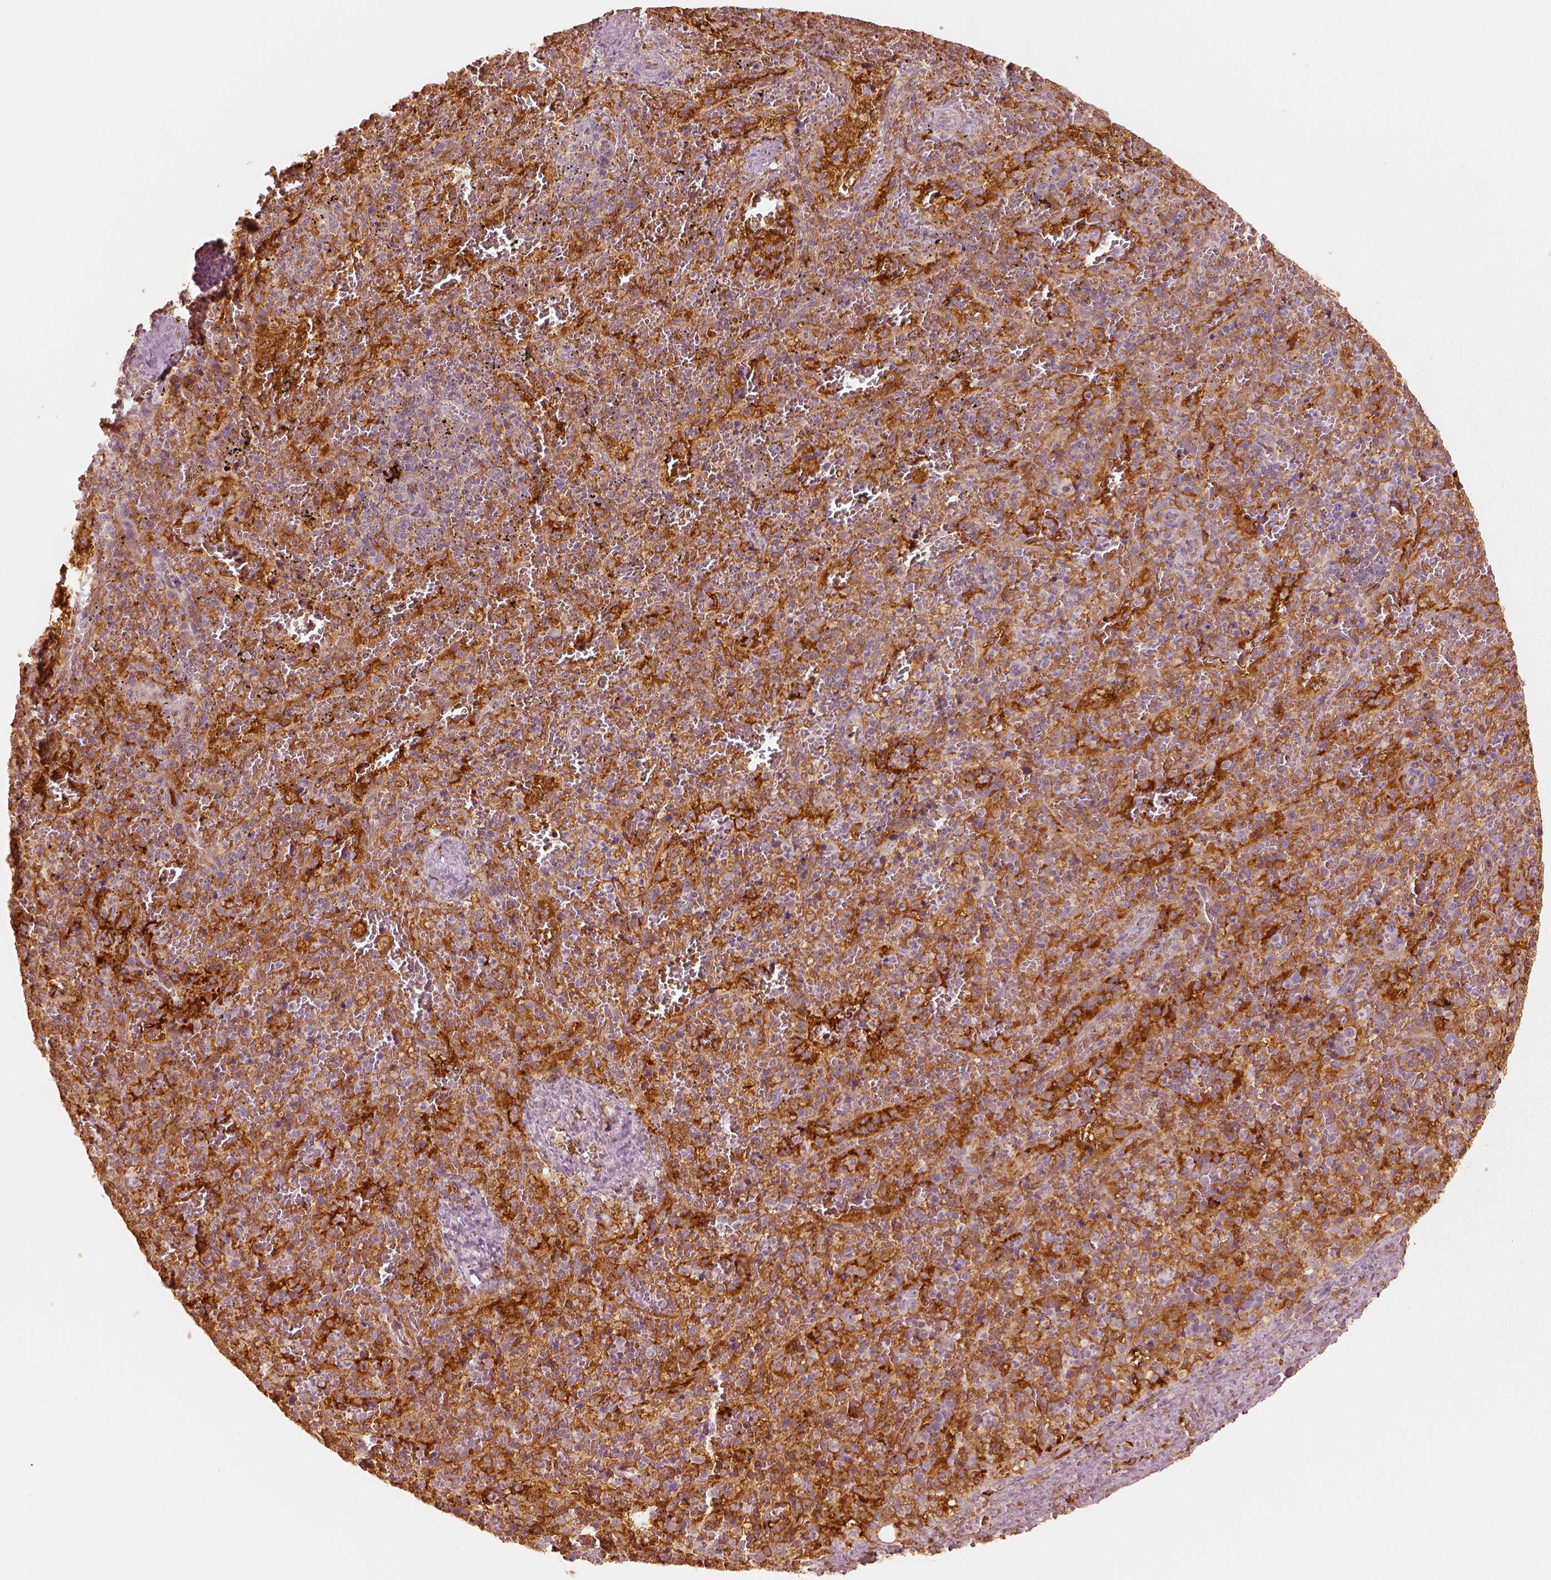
{"staining": {"intensity": "strong", "quantity": ">75%", "location": "cytoplasmic/membranous"}, "tissue": "spleen", "cell_type": "Cells in red pulp", "image_type": "normal", "snomed": [{"axis": "morphology", "description": "Normal tissue, NOS"}, {"axis": "topography", "description": "Spleen"}], "caption": "This histopathology image demonstrates immunohistochemistry staining of normal spleen, with high strong cytoplasmic/membranous expression in approximately >75% of cells in red pulp.", "gene": "FSCN1", "patient": {"sex": "female", "age": 50}}